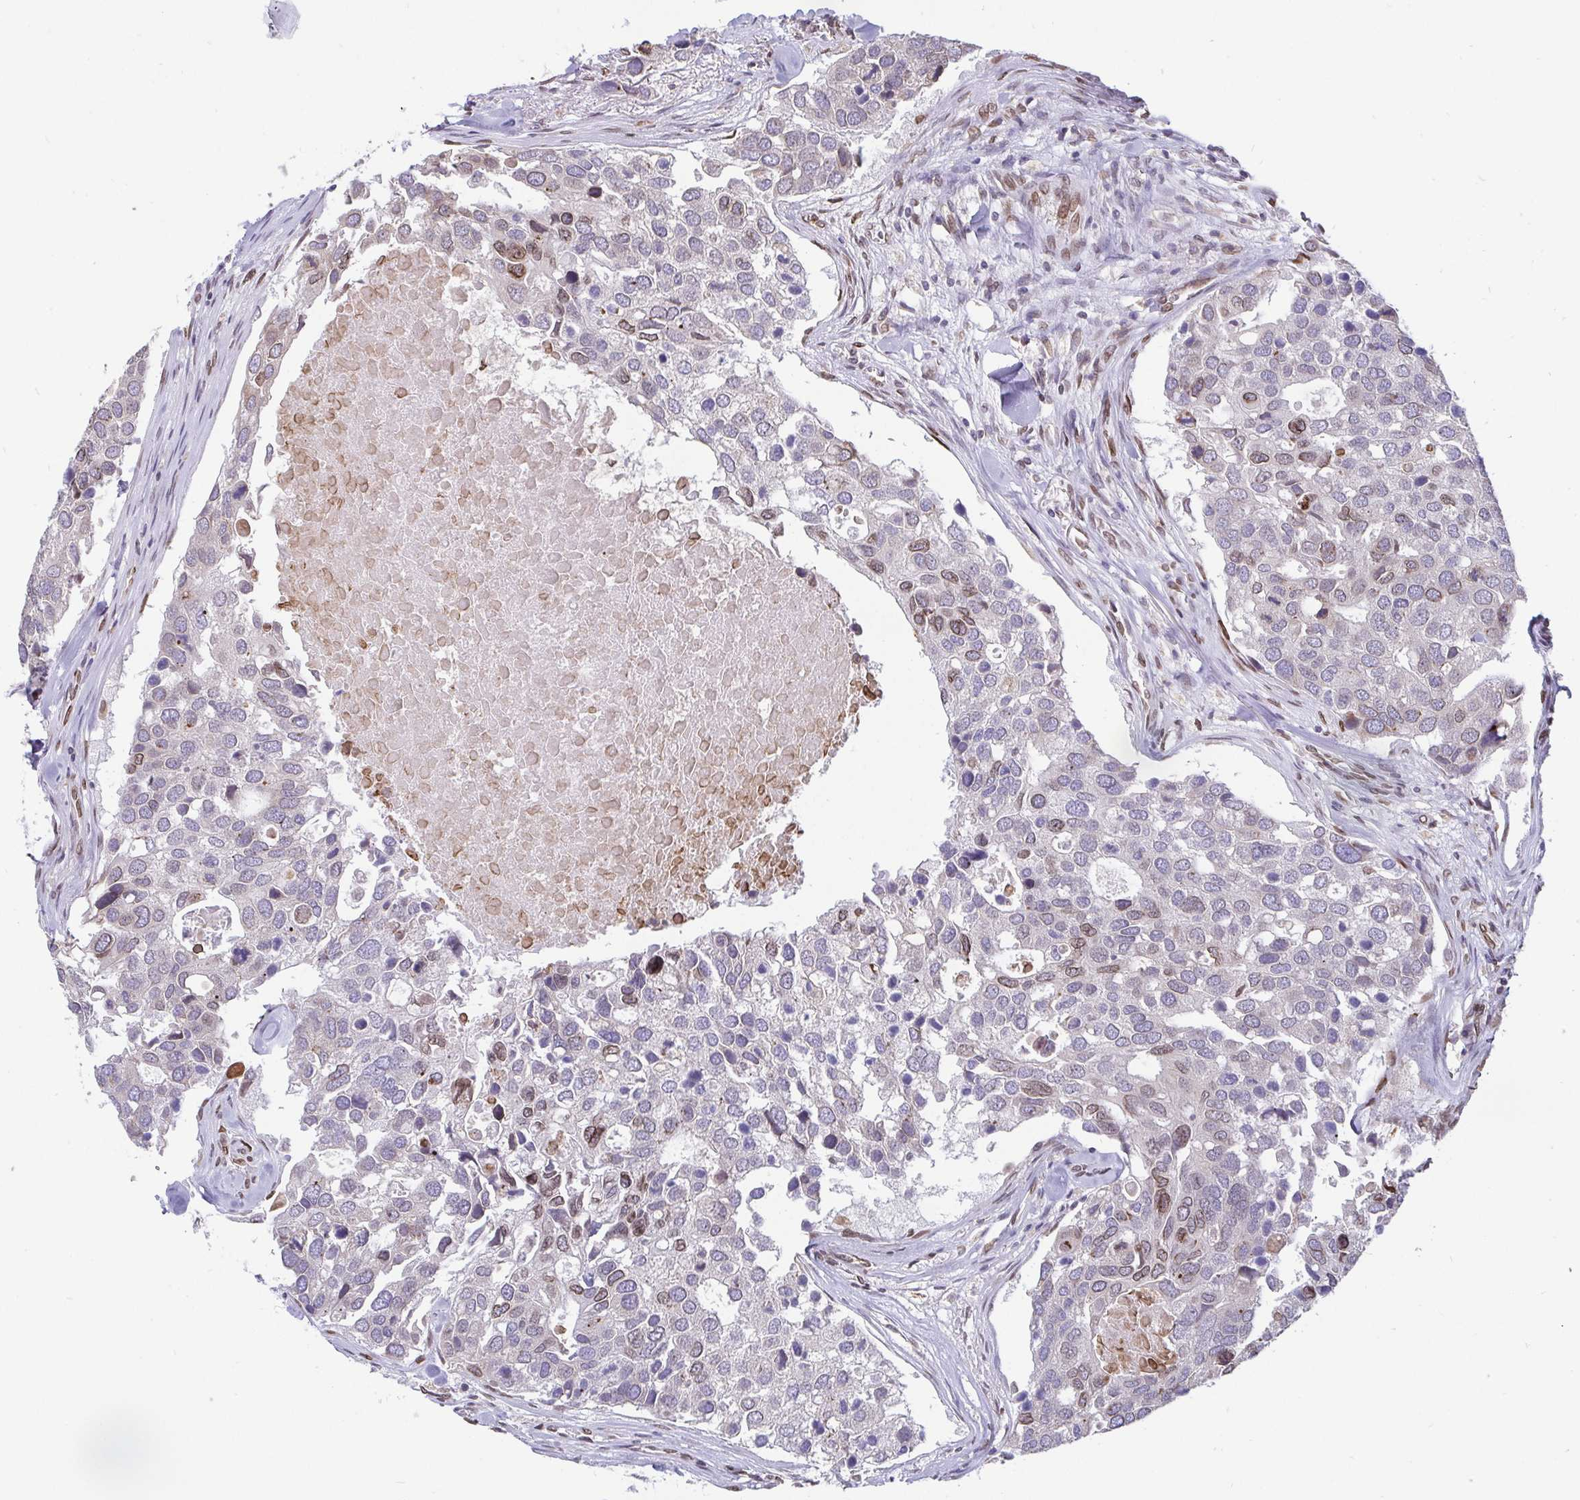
{"staining": {"intensity": "moderate", "quantity": "<25%", "location": "cytoplasmic/membranous,nuclear"}, "tissue": "breast cancer", "cell_type": "Tumor cells", "image_type": "cancer", "snomed": [{"axis": "morphology", "description": "Duct carcinoma"}, {"axis": "topography", "description": "Breast"}], "caption": "A micrograph of breast cancer stained for a protein shows moderate cytoplasmic/membranous and nuclear brown staining in tumor cells.", "gene": "EMD", "patient": {"sex": "female", "age": 83}}